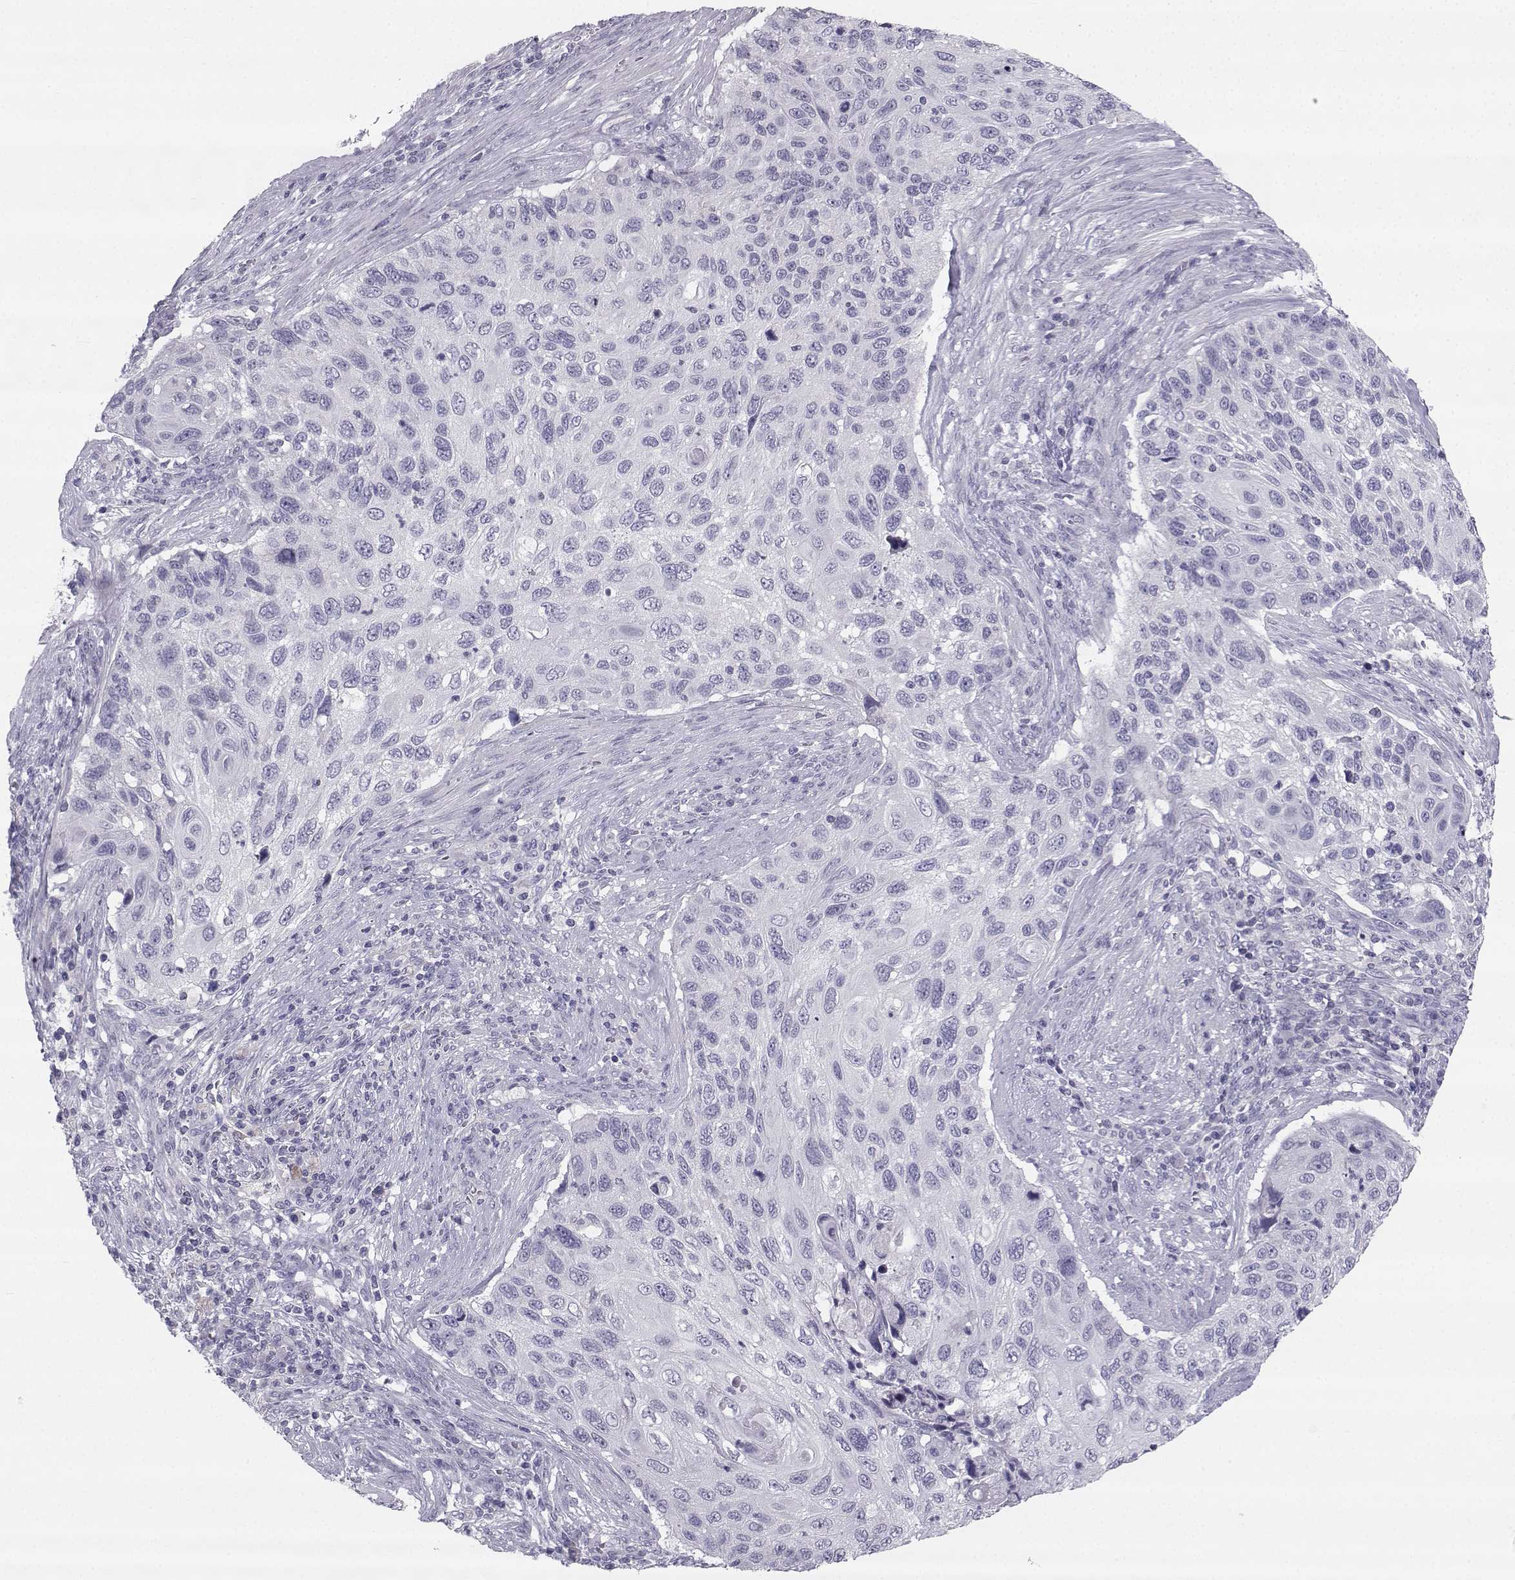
{"staining": {"intensity": "negative", "quantity": "none", "location": "none"}, "tissue": "cervical cancer", "cell_type": "Tumor cells", "image_type": "cancer", "snomed": [{"axis": "morphology", "description": "Squamous cell carcinoma, NOS"}, {"axis": "topography", "description": "Cervix"}], "caption": "High power microscopy histopathology image of an IHC image of squamous cell carcinoma (cervical), revealing no significant expression in tumor cells.", "gene": "SYCE1", "patient": {"sex": "female", "age": 70}}